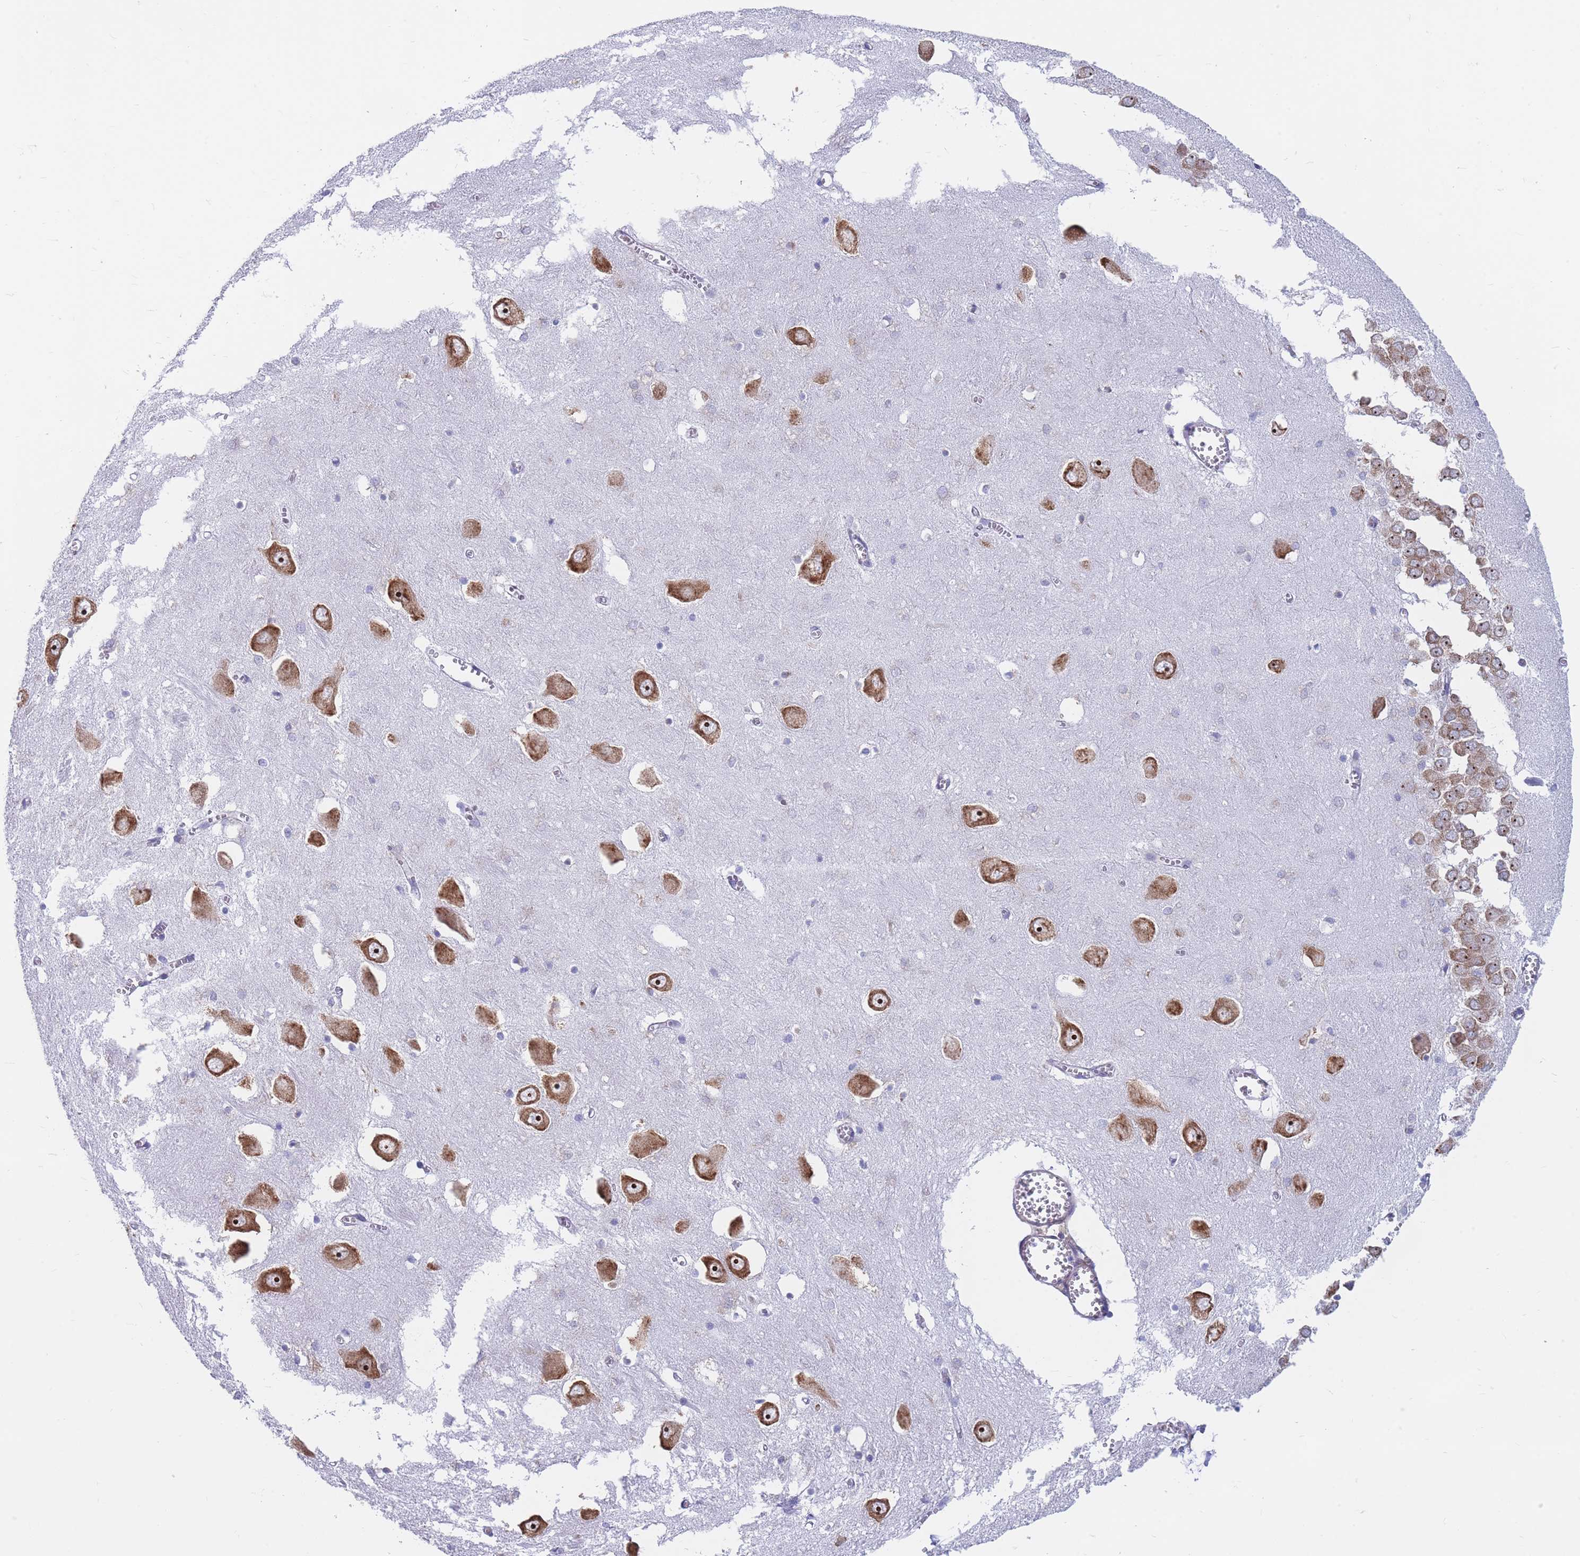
{"staining": {"intensity": "moderate", "quantity": "<25%", "location": "cytoplasmic/membranous"}, "tissue": "hippocampus", "cell_type": "Glial cells", "image_type": "normal", "snomed": [{"axis": "morphology", "description": "Normal tissue, NOS"}, {"axis": "topography", "description": "Hippocampus"}], "caption": "About <25% of glial cells in normal hippocampus exhibit moderate cytoplasmic/membranous protein positivity as visualized by brown immunohistochemical staining.", "gene": "RPL8", "patient": {"sex": "male", "age": 70}}